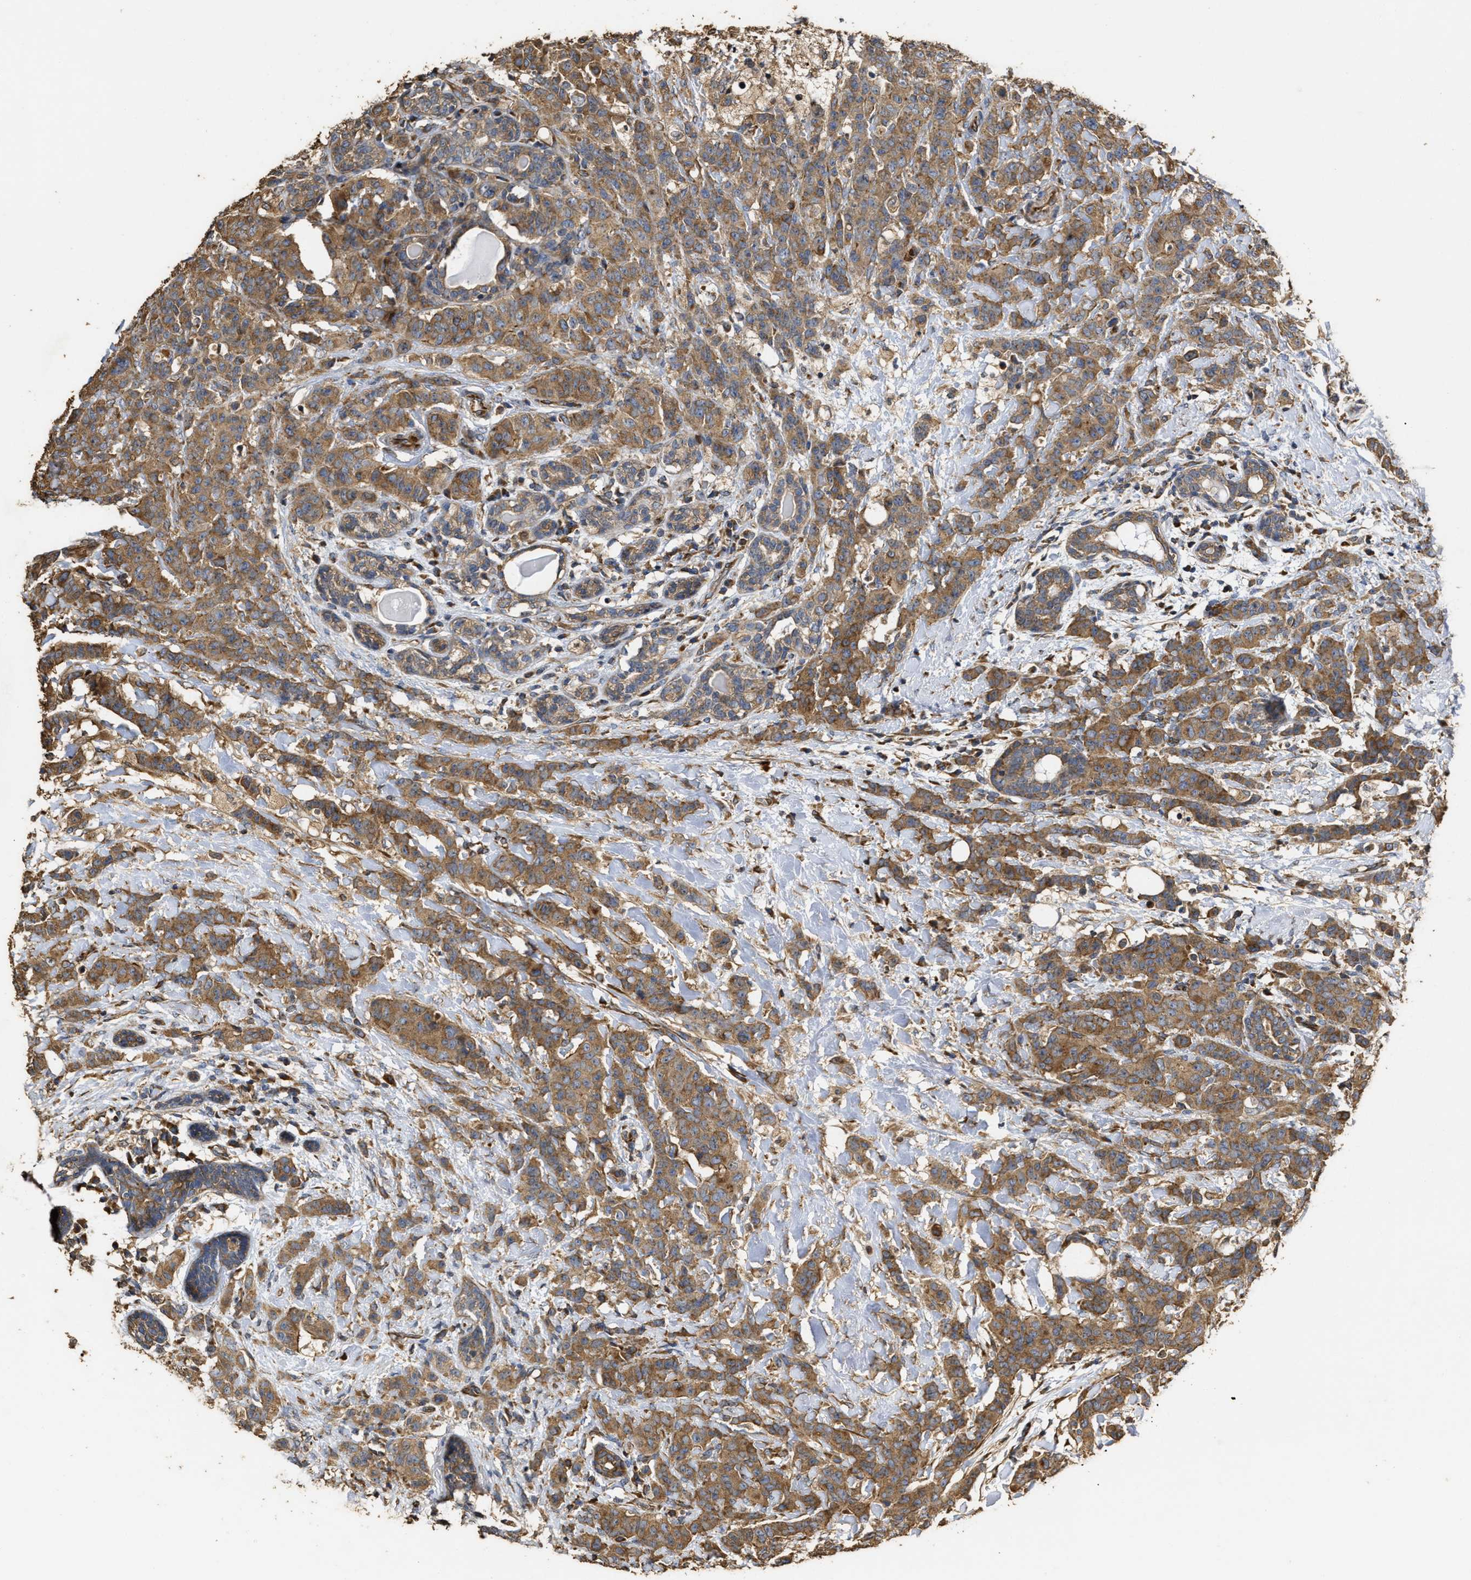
{"staining": {"intensity": "moderate", "quantity": ">75%", "location": "cytoplasmic/membranous"}, "tissue": "breast cancer", "cell_type": "Tumor cells", "image_type": "cancer", "snomed": [{"axis": "morphology", "description": "Normal tissue, NOS"}, {"axis": "morphology", "description": "Duct carcinoma"}, {"axis": "topography", "description": "Breast"}], "caption": "There is medium levels of moderate cytoplasmic/membranous staining in tumor cells of invasive ductal carcinoma (breast), as demonstrated by immunohistochemical staining (brown color).", "gene": "NAV1", "patient": {"sex": "female", "age": 40}}